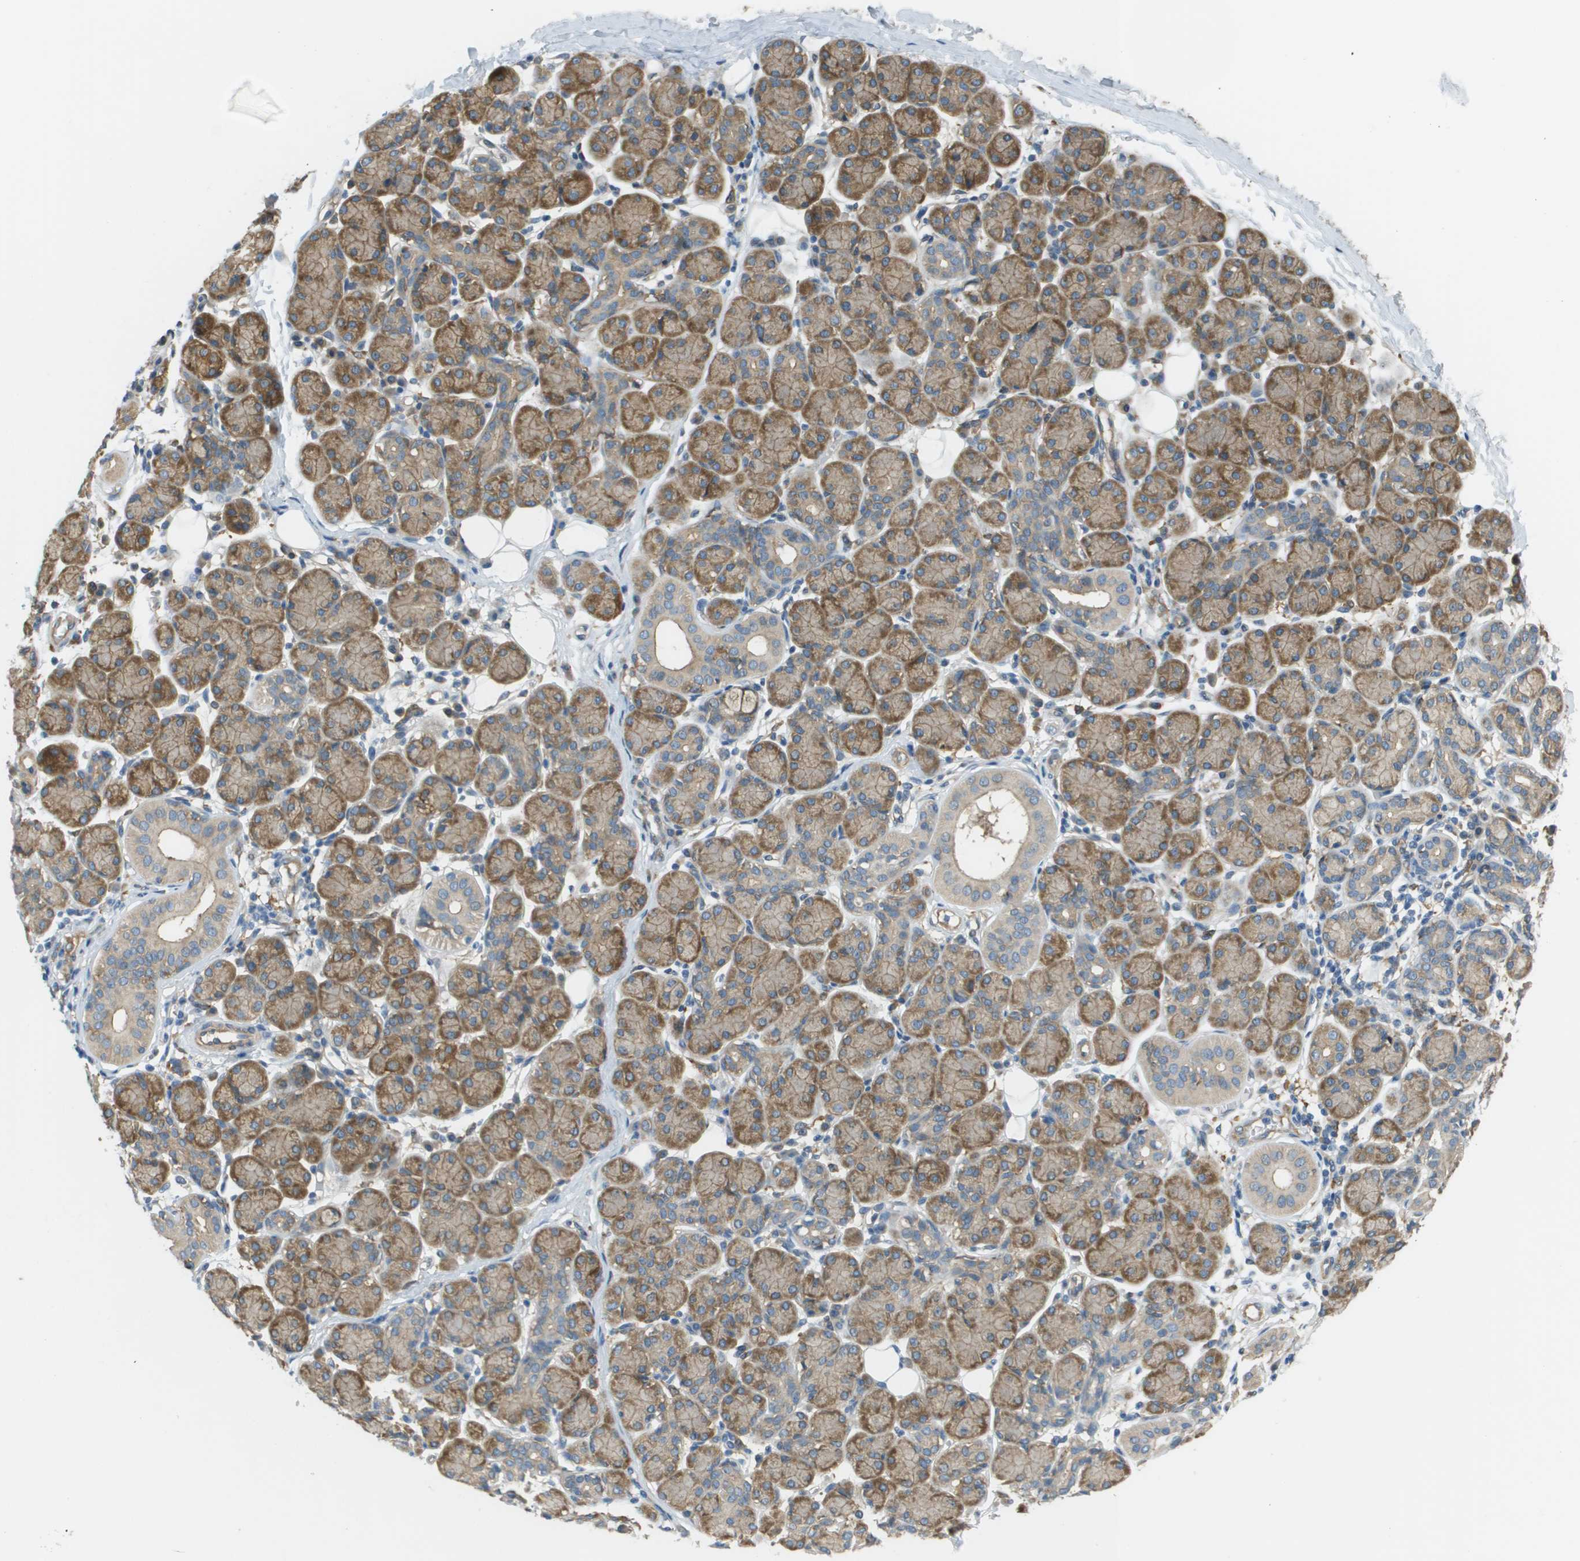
{"staining": {"intensity": "moderate", "quantity": ">75%", "location": "cytoplasmic/membranous"}, "tissue": "salivary gland", "cell_type": "Glandular cells", "image_type": "normal", "snomed": [{"axis": "morphology", "description": "Normal tissue, NOS"}, {"axis": "morphology", "description": "Inflammation, NOS"}, {"axis": "topography", "description": "Lymph node"}, {"axis": "topography", "description": "Salivary gland"}], "caption": "The micrograph reveals immunohistochemical staining of normal salivary gland. There is moderate cytoplasmic/membranous positivity is identified in approximately >75% of glandular cells. Nuclei are stained in blue.", "gene": "CORO1B", "patient": {"sex": "male", "age": 3}}